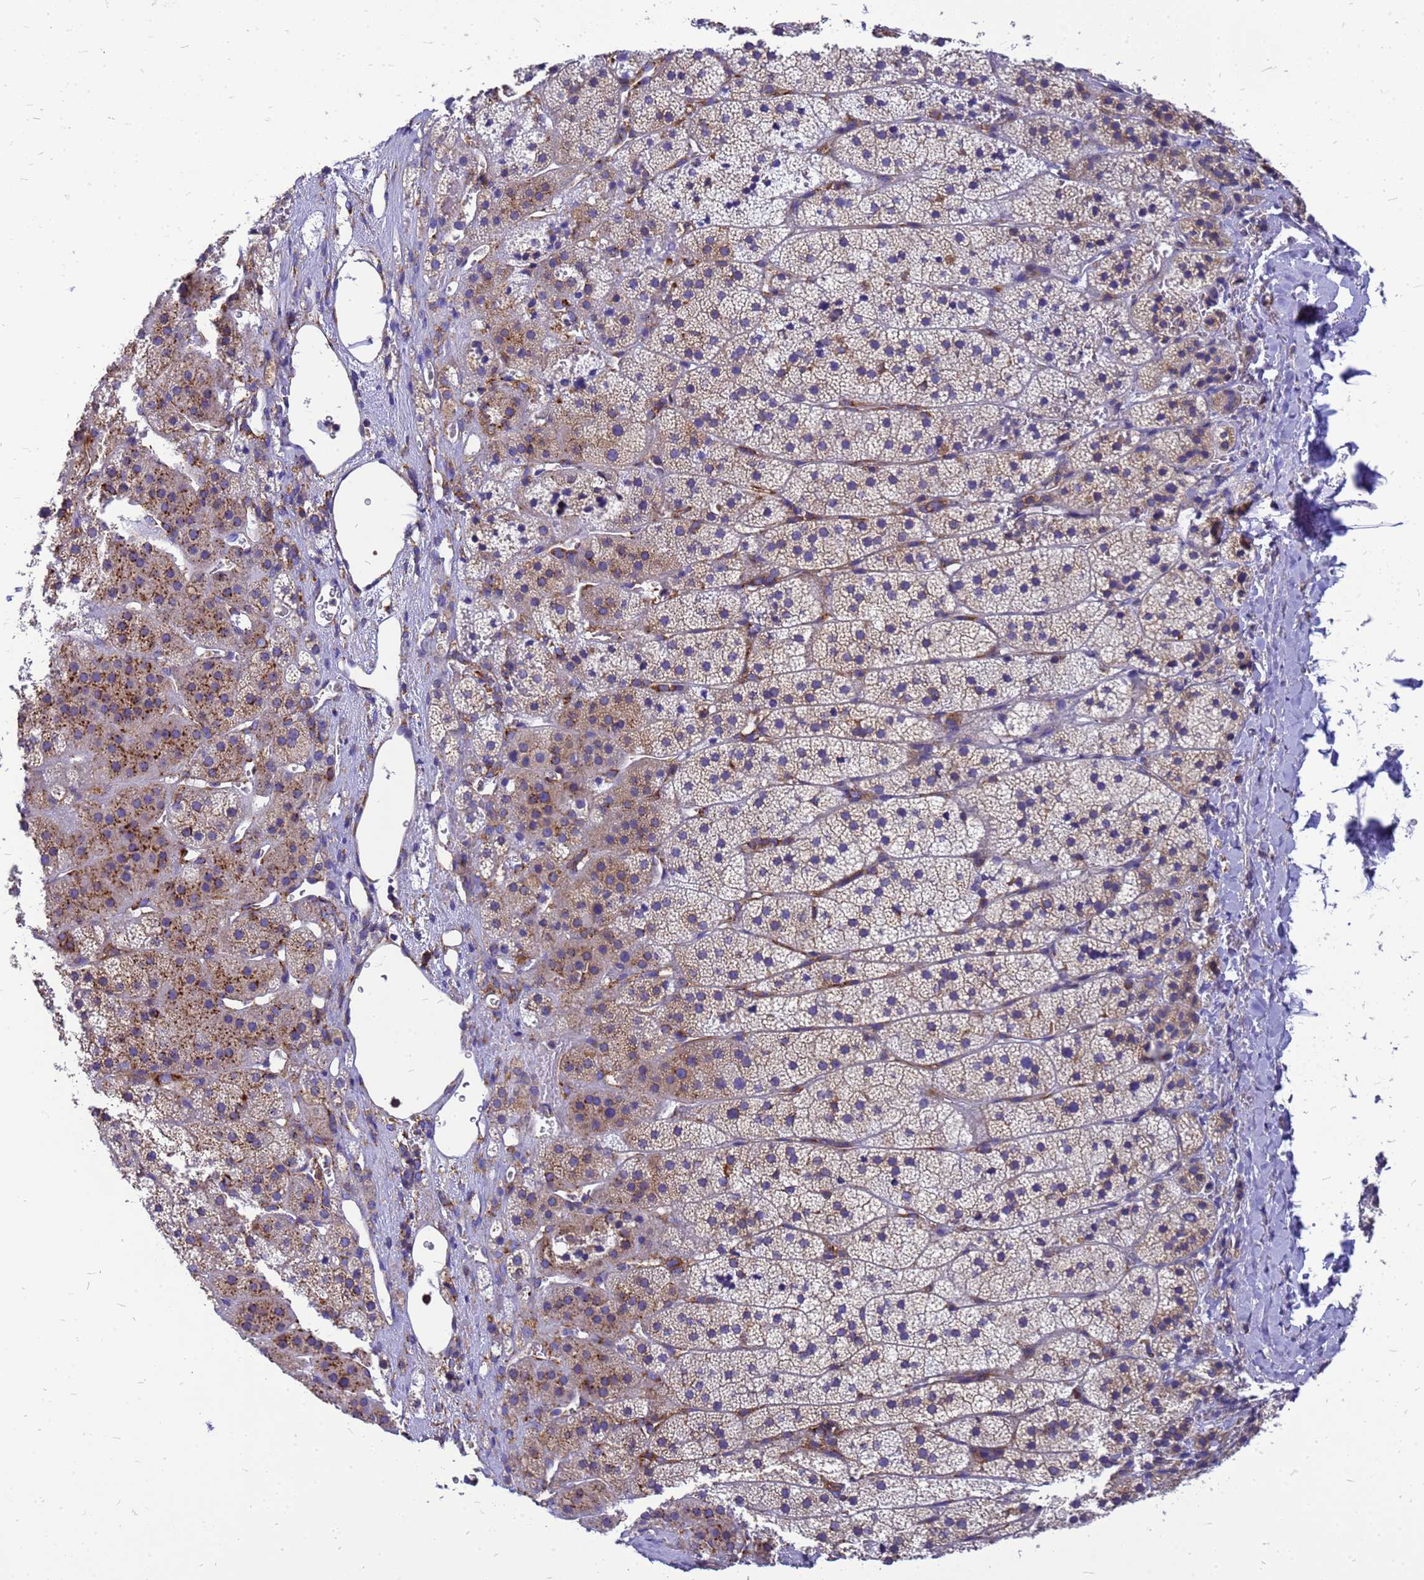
{"staining": {"intensity": "moderate", "quantity": "25%-75%", "location": "cytoplasmic/membranous"}, "tissue": "adrenal gland", "cell_type": "Glandular cells", "image_type": "normal", "snomed": [{"axis": "morphology", "description": "Normal tissue, NOS"}, {"axis": "topography", "description": "Adrenal gland"}], "caption": "Moderate cytoplasmic/membranous staining is seen in approximately 25%-75% of glandular cells in benign adrenal gland.", "gene": "EEF1D", "patient": {"sex": "female", "age": 44}}